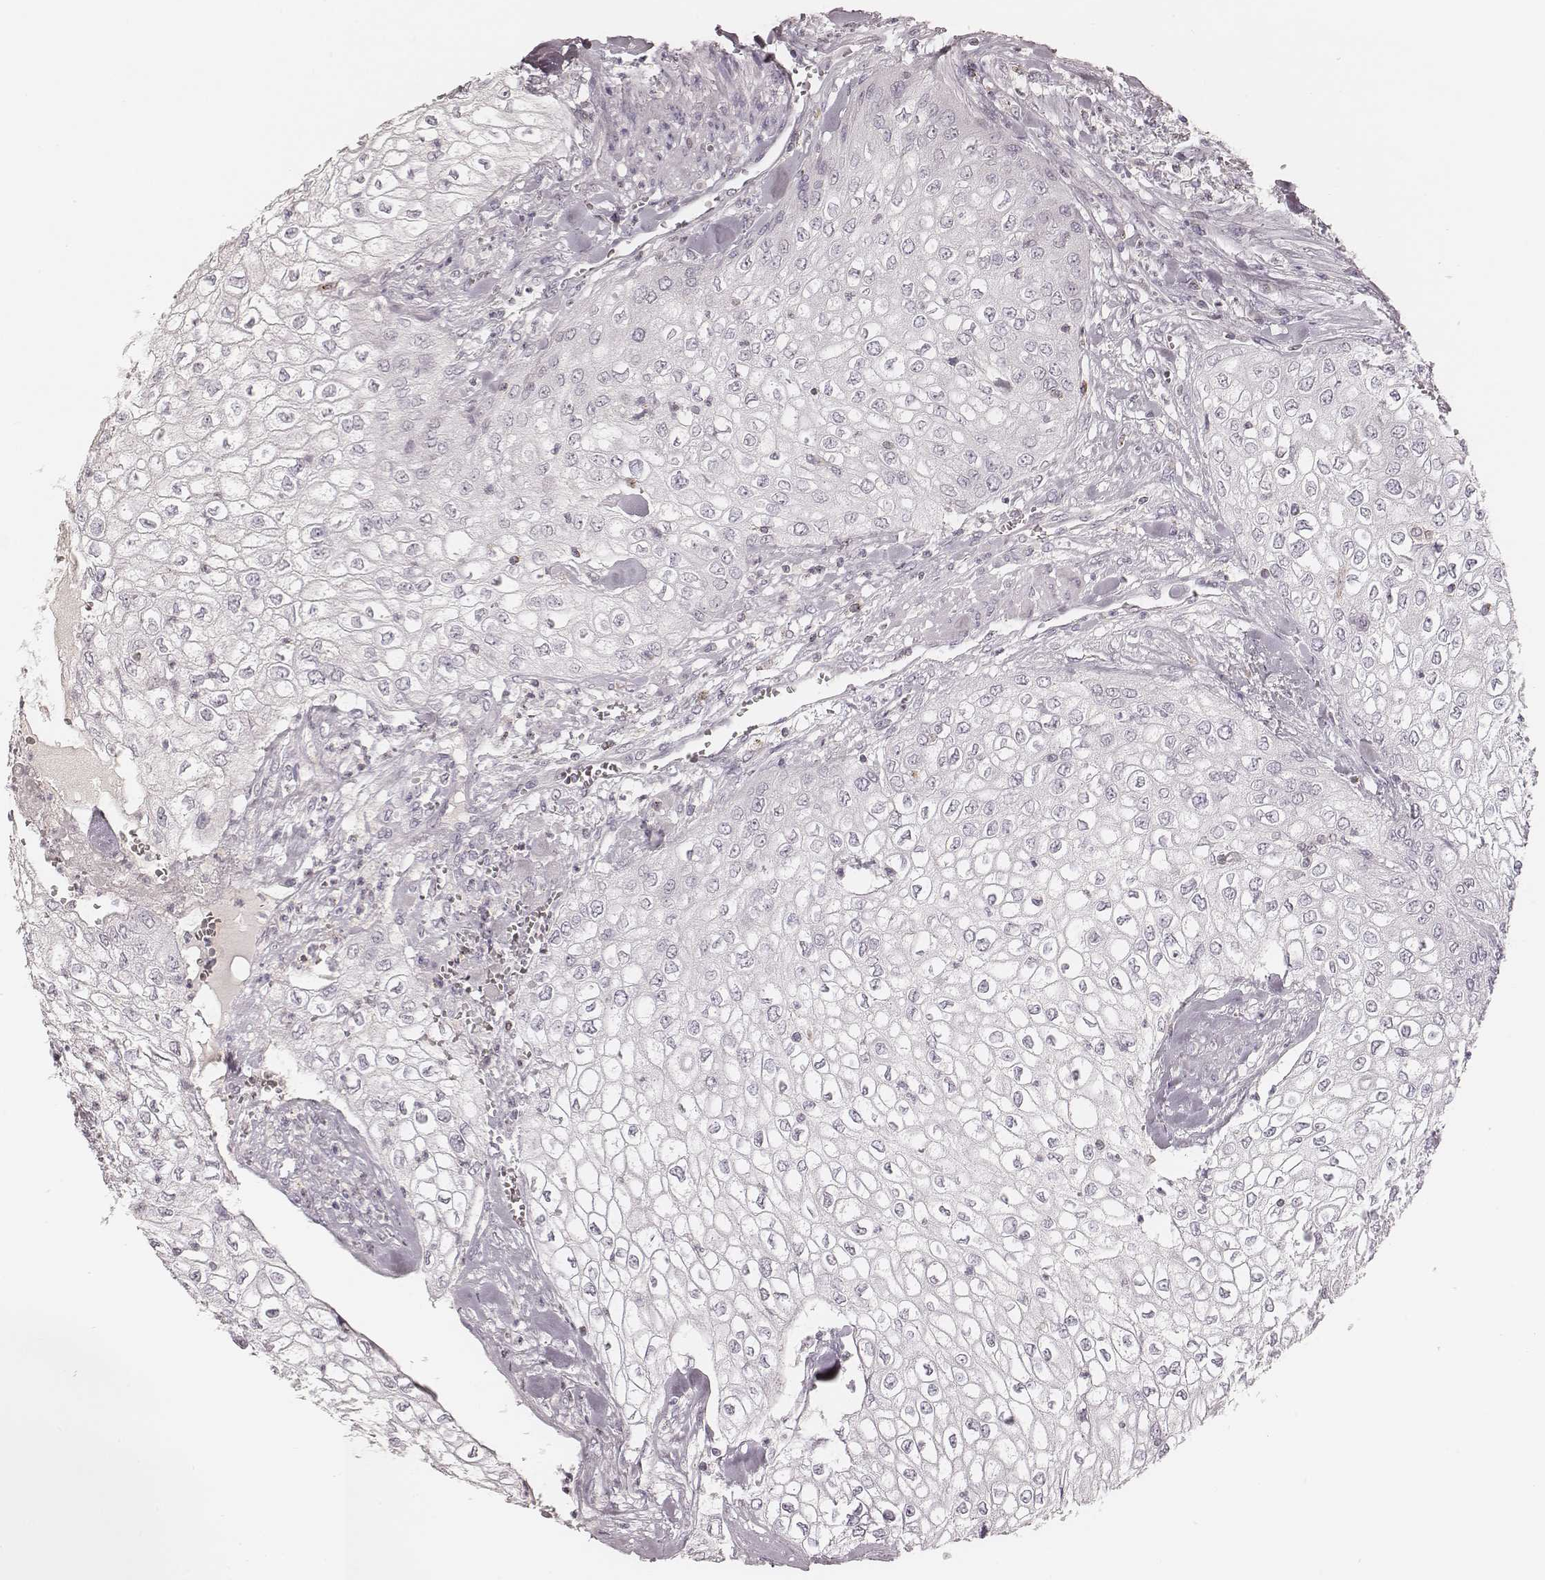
{"staining": {"intensity": "negative", "quantity": "none", "location": "none"}, "tissue": "urothelial cancer", "cell_type": "Tumor cells", "image_type": "cancer", "snomed": [{"axis": "morphology", "description": "Urothelial carcinoma, High grade"}, {"axis": "topography", "description": "Urinary bladder"}], "caption": "IHC of human urothelial cancer exhibits no positivity in tumor cells.", "gene": "MSX1", "patient": {"sex": "male", "age": 62}}